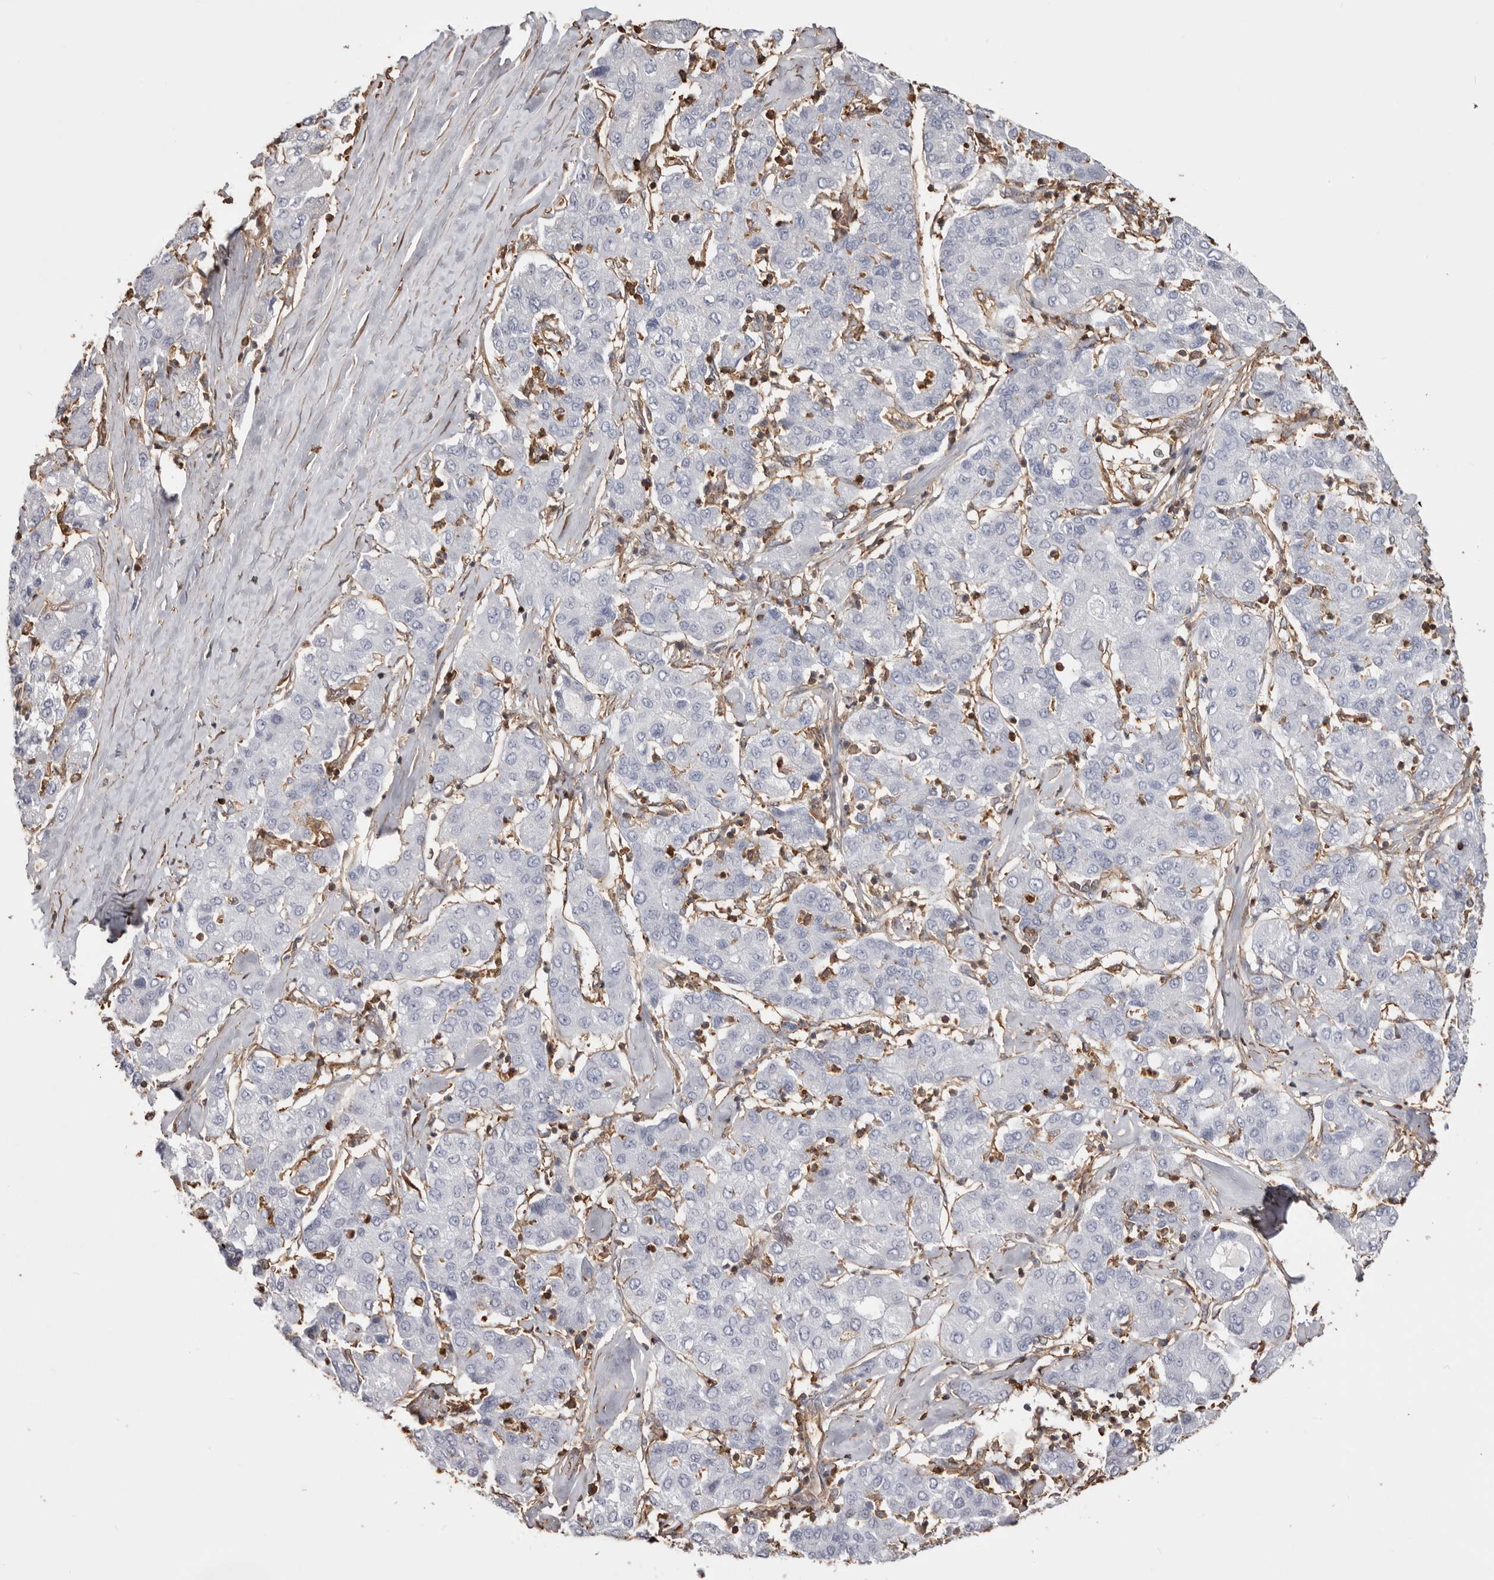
{"staining": {"intensity": "negative", "quantity": "none", "location": "none"}, "tissue": "liver cancer", "cell_type": "Tumor cells", "image_type": "cancer", "snomed": [{"axis": "morphology", "description": "Carcinoma, Hepatocellular, NOS"}, {"axis": "topography", "description": "Liver"}], "caption": "The histopathology image exhibits no staining of tumor cells in hepatocellular carcinoma (liver).", "gene": "PKM", "patient": {"sex": "male", "age": 65}}